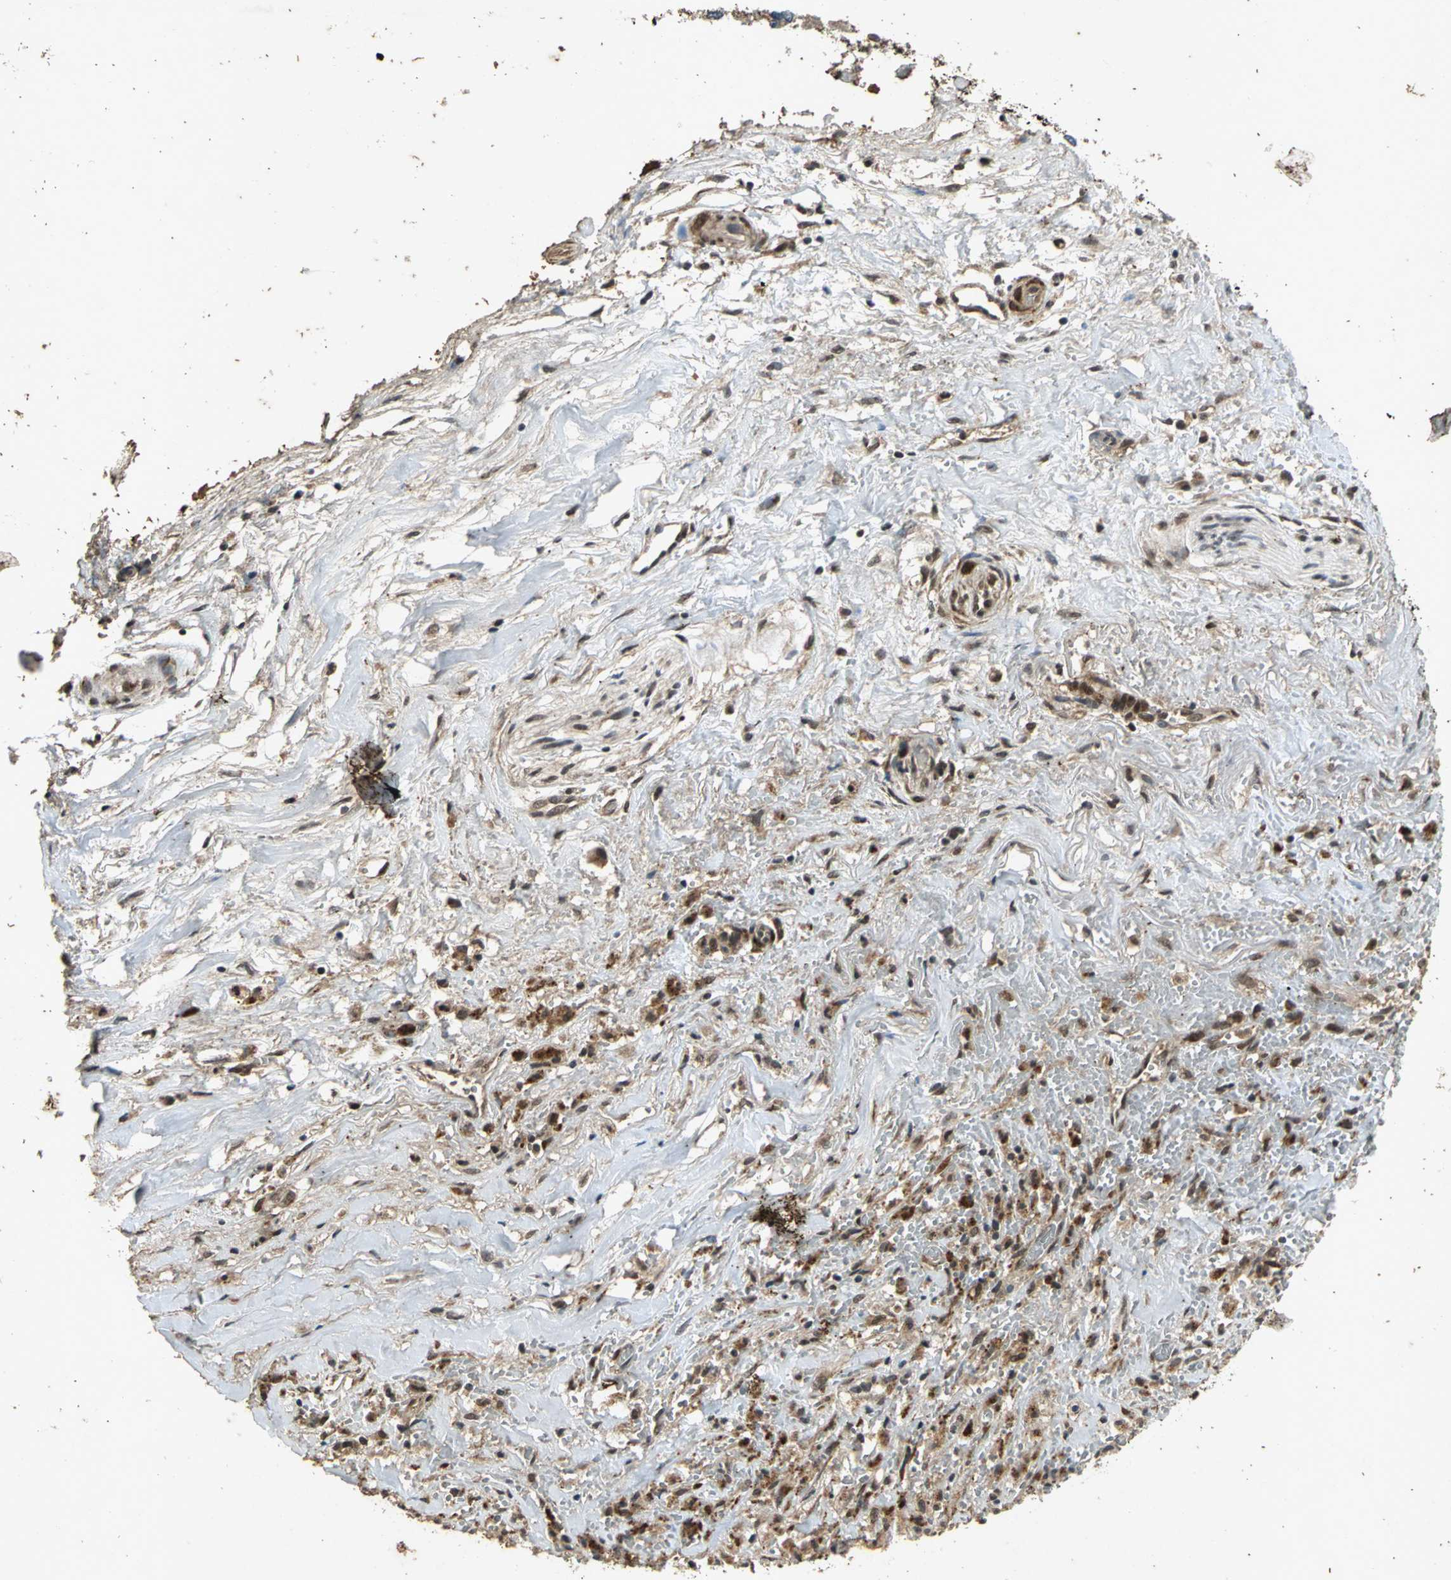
{"staining": {"intensity": "moderate", "quantity": ">75%", "location": "cytoplasmic/membranous"}, "tissue": "liver cancer", "cell_type": "Tumor cells", "image_type": "cancer", "snomed": [{"axis": "morphology", "description": "Cholangiocarcinoma"}, {"axis": "topography", "description": "Liver"}], "caption": "Moderate cytoplasmic/membranous protein staining is identified in approximately >75% of tumor cells in liver cancer (cholangiocarcinoma).", "gene": "NOTCH3", "patient": {"sex": "female", "age": 70}}